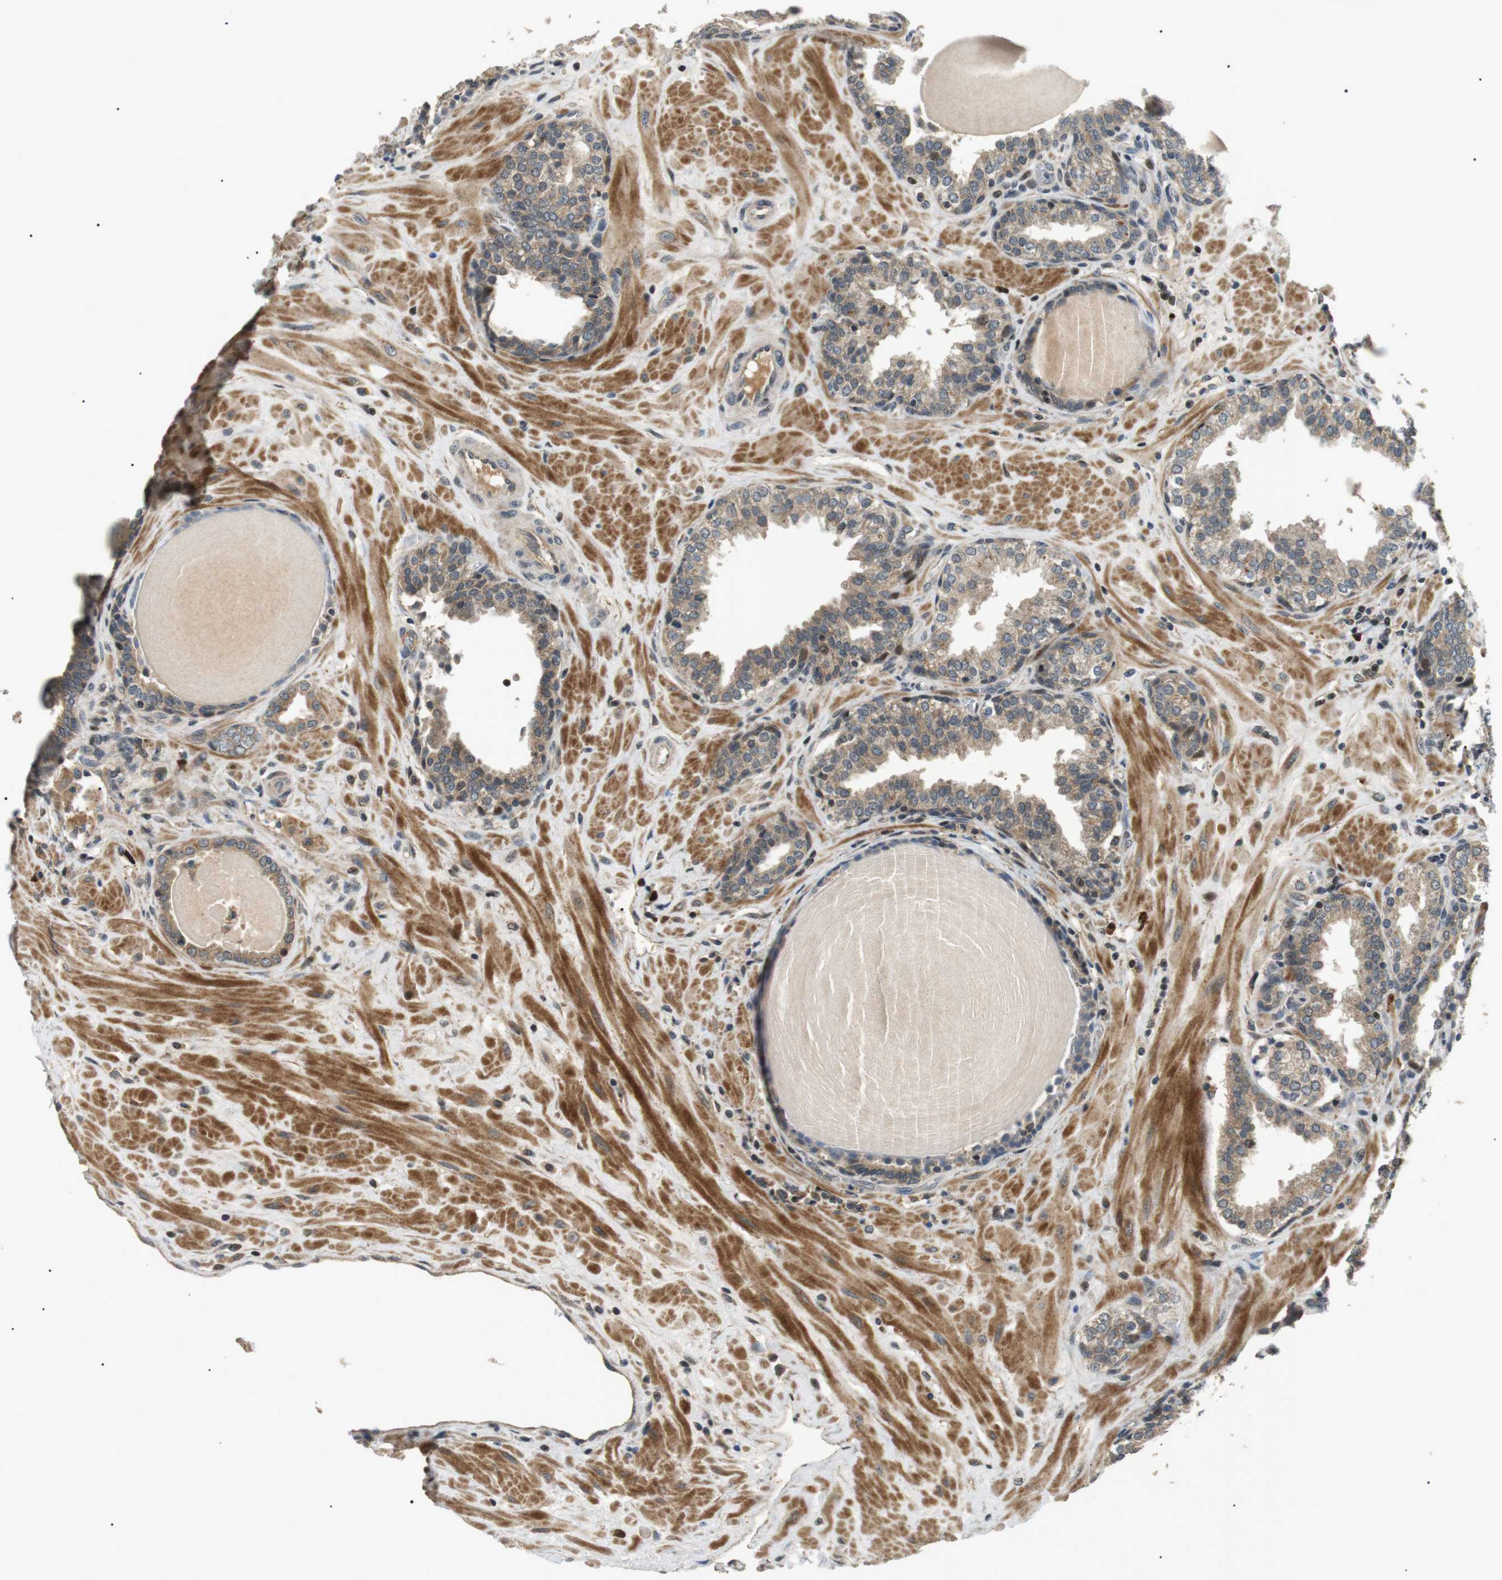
{"staining": {"intensity": "weak", "quantity": ">75%", "location": "cytoplasmic/membranous"}, "tissue": "prostate", "cell_type": "Glandular cells", "image_type": "normal", "snomed": [{"axis": "morphology", "description": "Normal tissue, NOS"}, {"axis": "topography", "description": "Prostate"}], "caption": "Human prostate stained with a brown dye demonstrates weak cytoplasmic/membranous positive positivity in about >75% of glandular cells.", "gene": "HSPA13", "patient": {"sex": "male", "age": 51}}